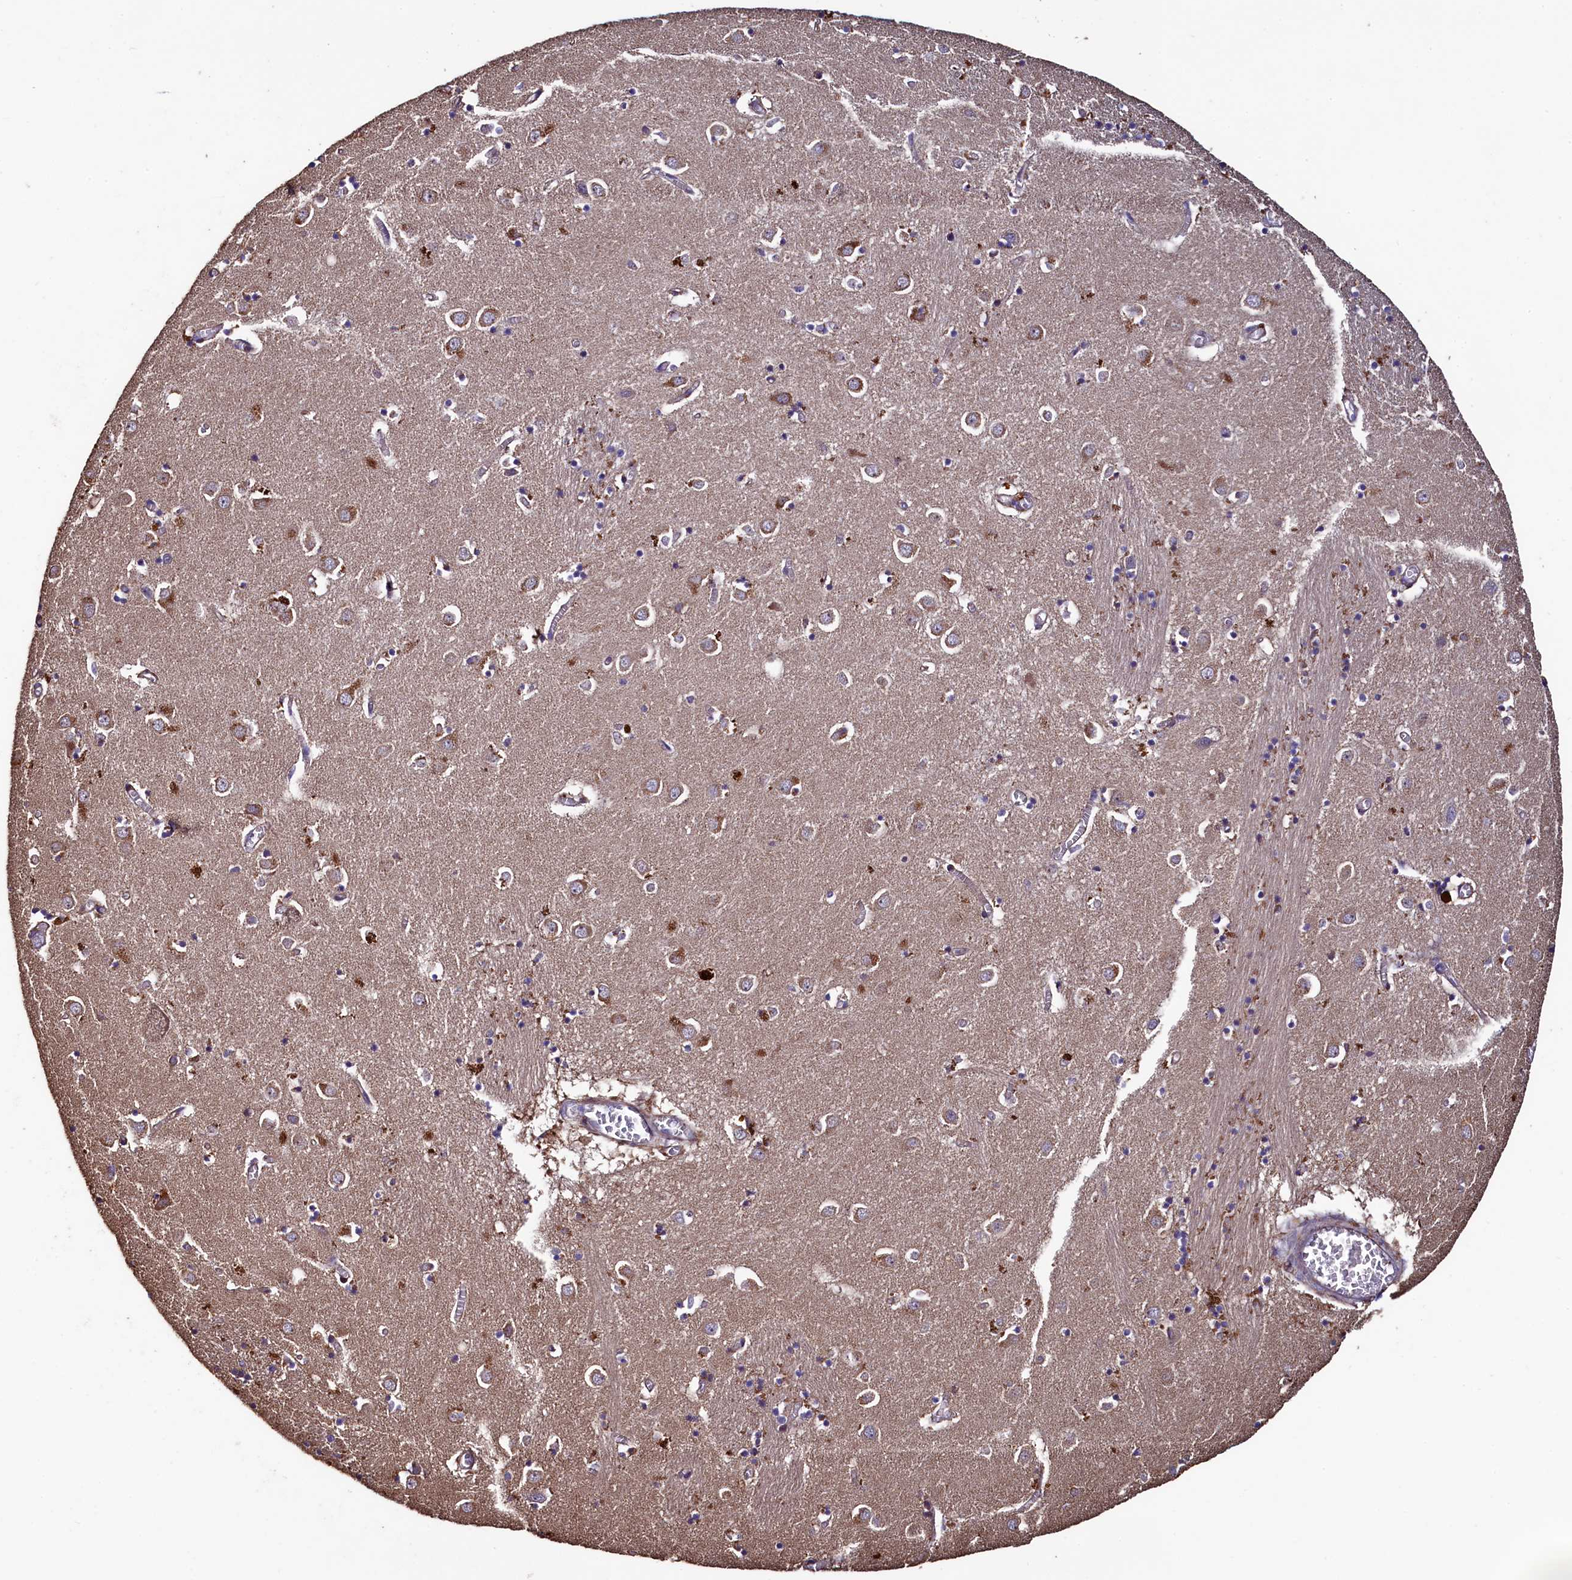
{"staining": {"intensity": "moderate", "quantity": "<25%", "location": "cytoplasmic/membranous"}, "tissue": "caudate", "cell_type": "Glial cells", "image_type": "normal", "snomed": [{"axis": "morphology", "description": "Normal tissue, NOS"}, {"axis": "topography", "description": "Lateral ventricle wall"}], "caption": "A brown stain shows moderate cytoplasmic/membranous positivity of a protein in glial cells of benign caudate.", "gene": "TMEM98", "patient": {"sex": "male", "age": 70}}